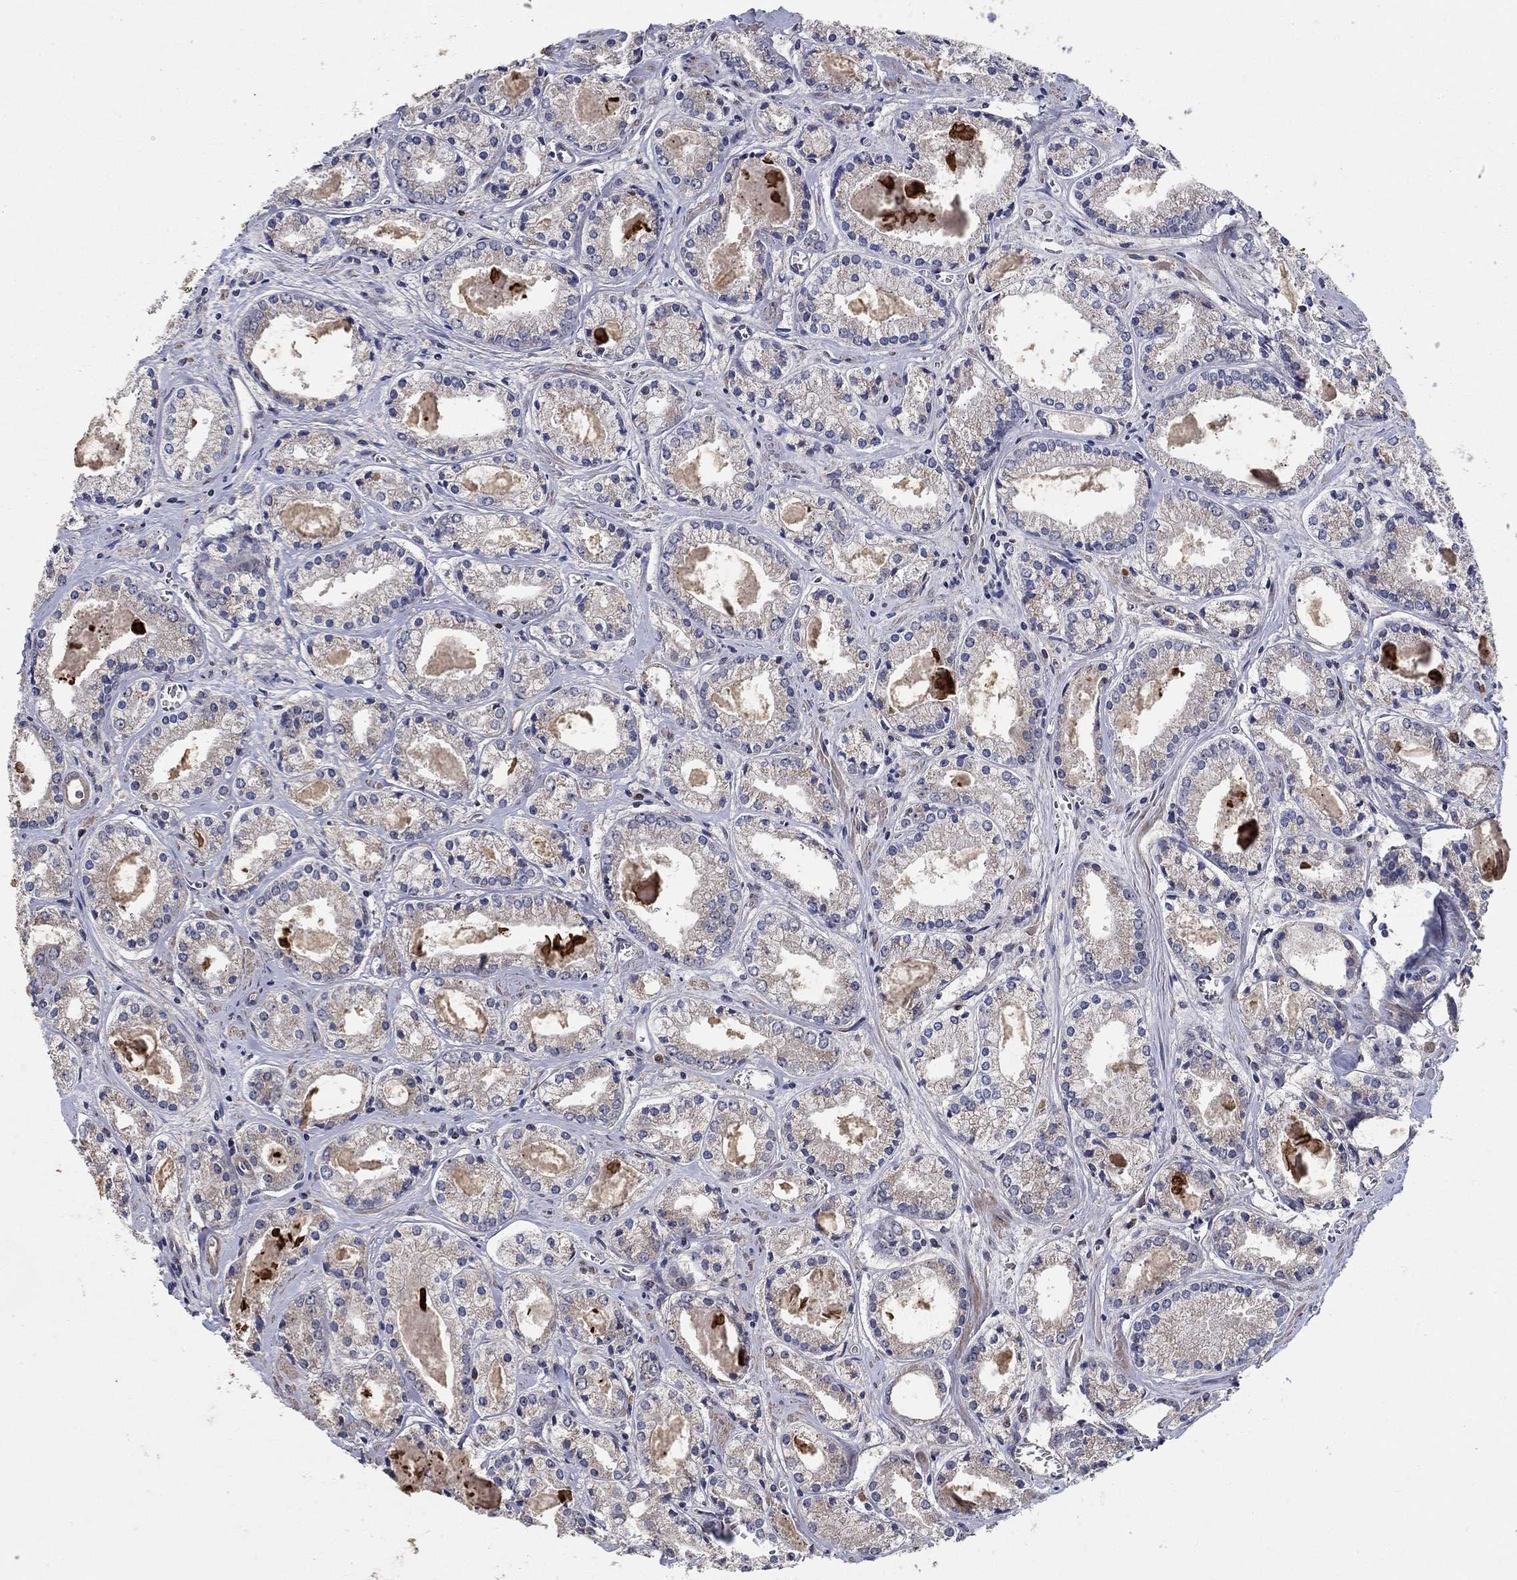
{"staining": {"intensity": "weak", "quantity": "<25%", "location": "cytoplasmic/membranous"}, "tissue": "prostate cancer", "cell_type": "Tumor cells", "image_type": "cancer", "snomed": [{"axis": "morphology", "description": "Adenocarcinoma, NOS"}, {"axis": "topography", "description": "Prostate"}], "caption": "Tumor cells are negative for brown protein staining in adenocarcinoma (prostate).", "gene": "ZNF594", "patient": {"sex": "male", "age": 72}}